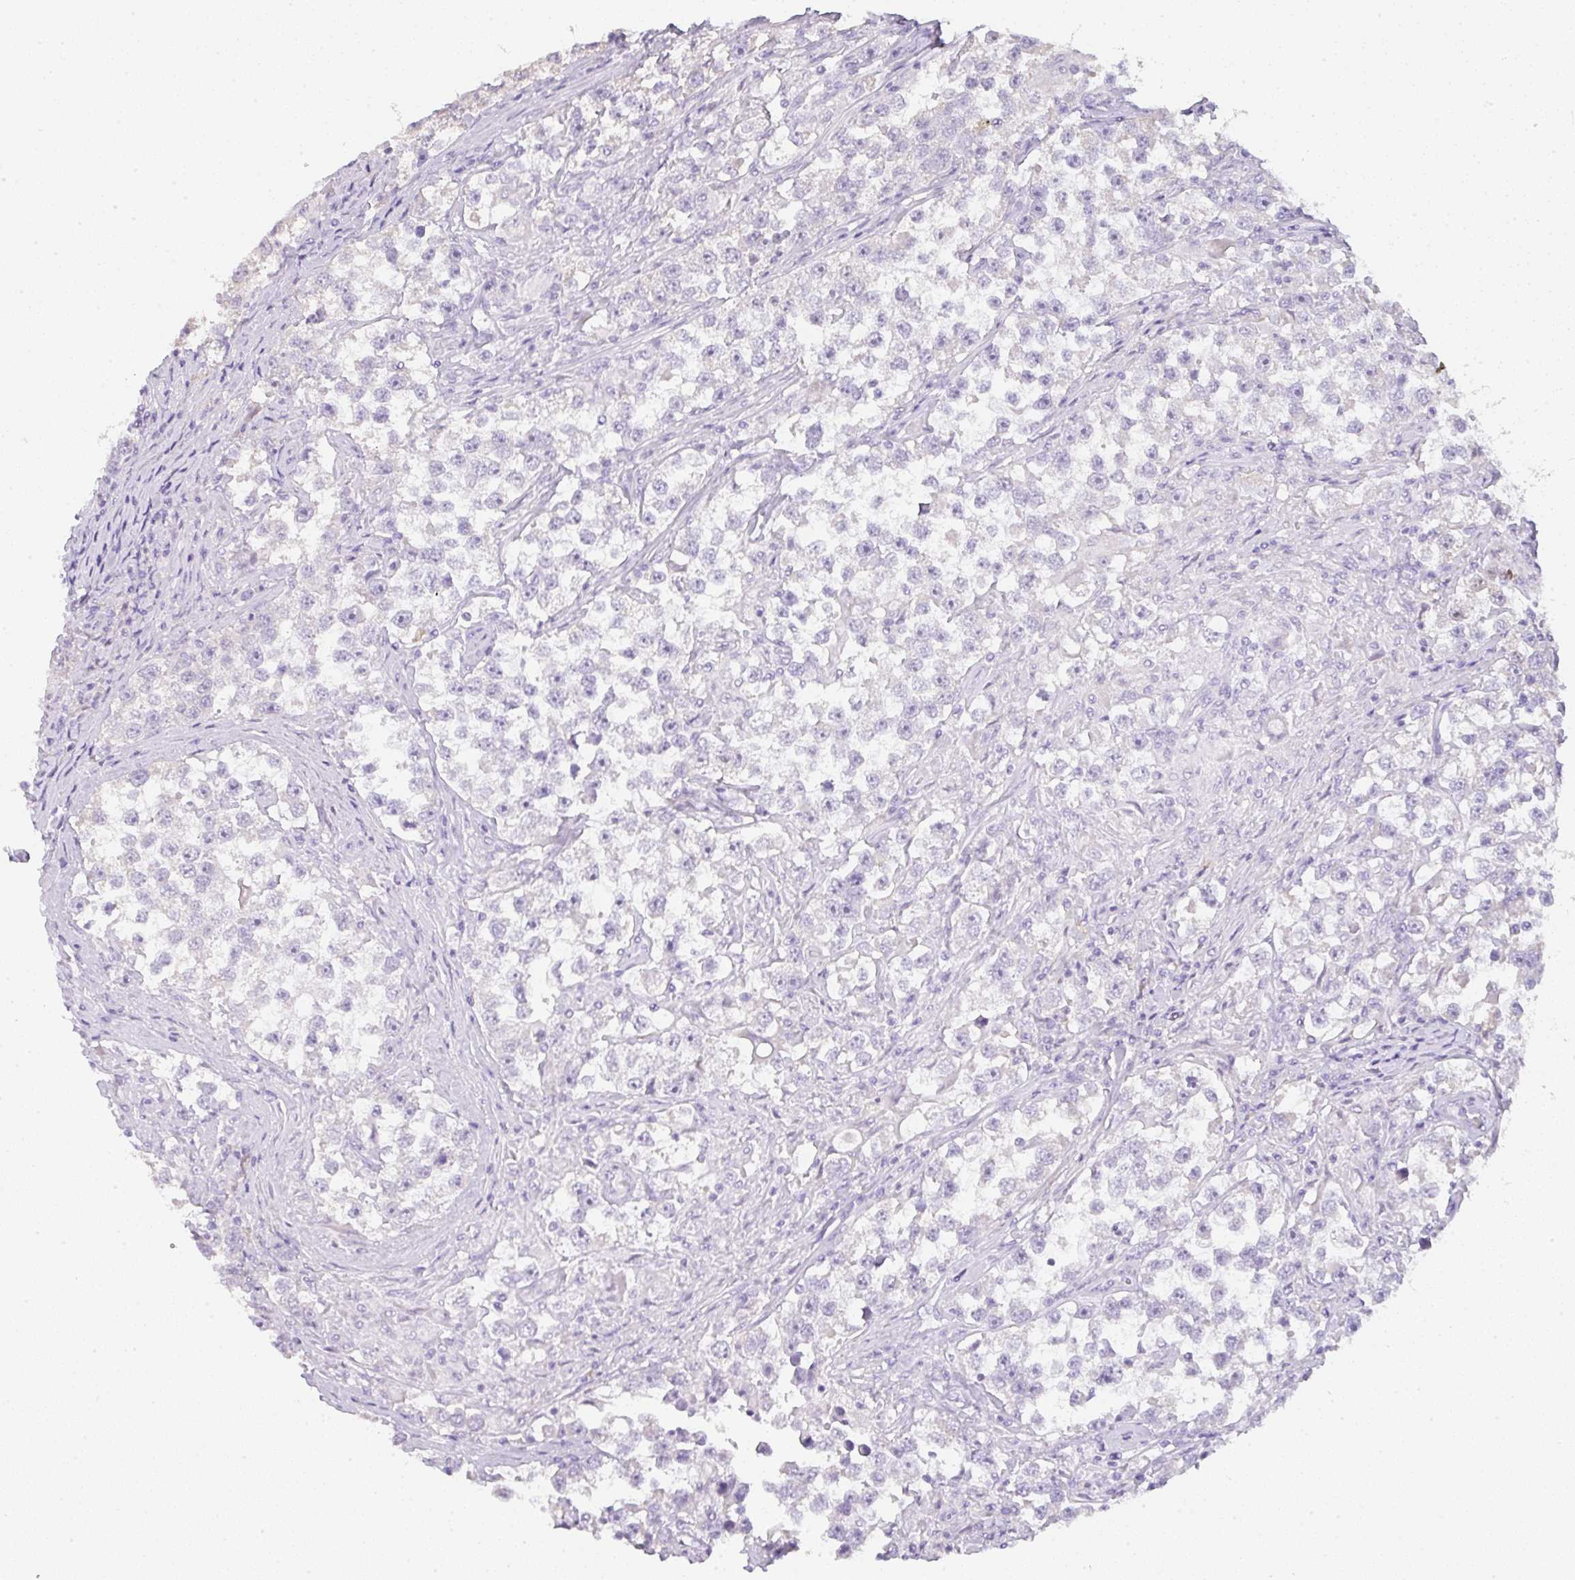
{"staining": {"intensity": "negative", "quantity": "none", "location": "none"}, "tissue": "testis cancer", "cell_type": "Tumor cells", "image_type": "cancer", "snomed": [{"axis": "morphology", "description": "Seminoma, NOS"}, {"axis": "topography", "description": "Testis"}], "caption": "Tumor cells are negative for protein expression in human testis seminoma.", "gene": "LPAR4", "patient": {"sex": "male", "age": 46}}